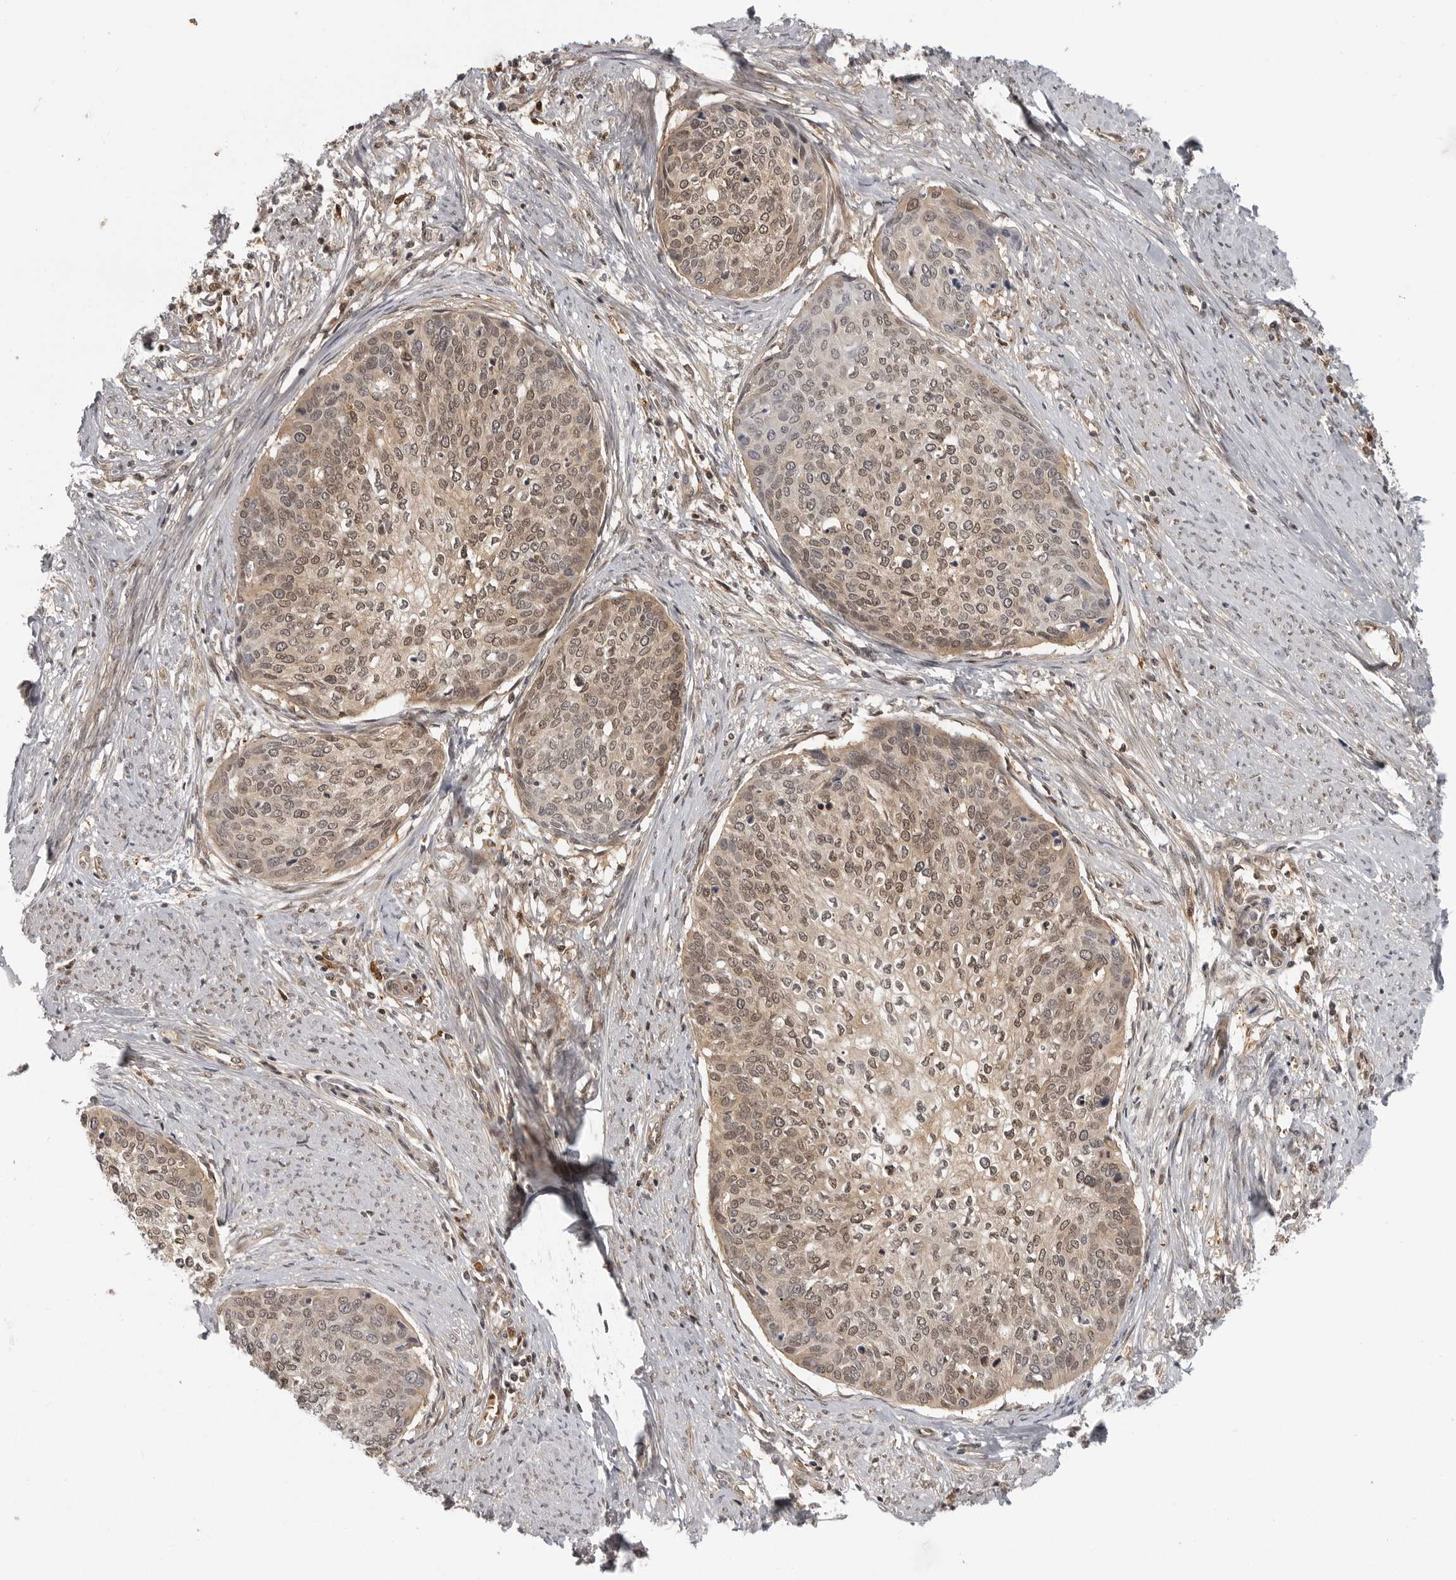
{"staining": {"intensity": "weak", "quantity": ">75%", "location": "cytoplasmic/membranous,nuclear"}, "tissue": "cervical cancer", "cell_type": "Tumor cells", "image_type": "cancer", "snomed": [{"axis": "morphology", "description": "Squamous cell carcinoma, NOS"}, {"axis": "topography", "description": "Cervix"}], "caption": "Protein staining of cervical cancer tissue exhibits weak cytoplasmic/membranous and nuclear positivity in approximately >75% of tumor cells. (brown staining indicates protein expression, while blue staining denotes nuclei).", "gene": "CTIF", "patient": {"sex": "female", "age": 37}}